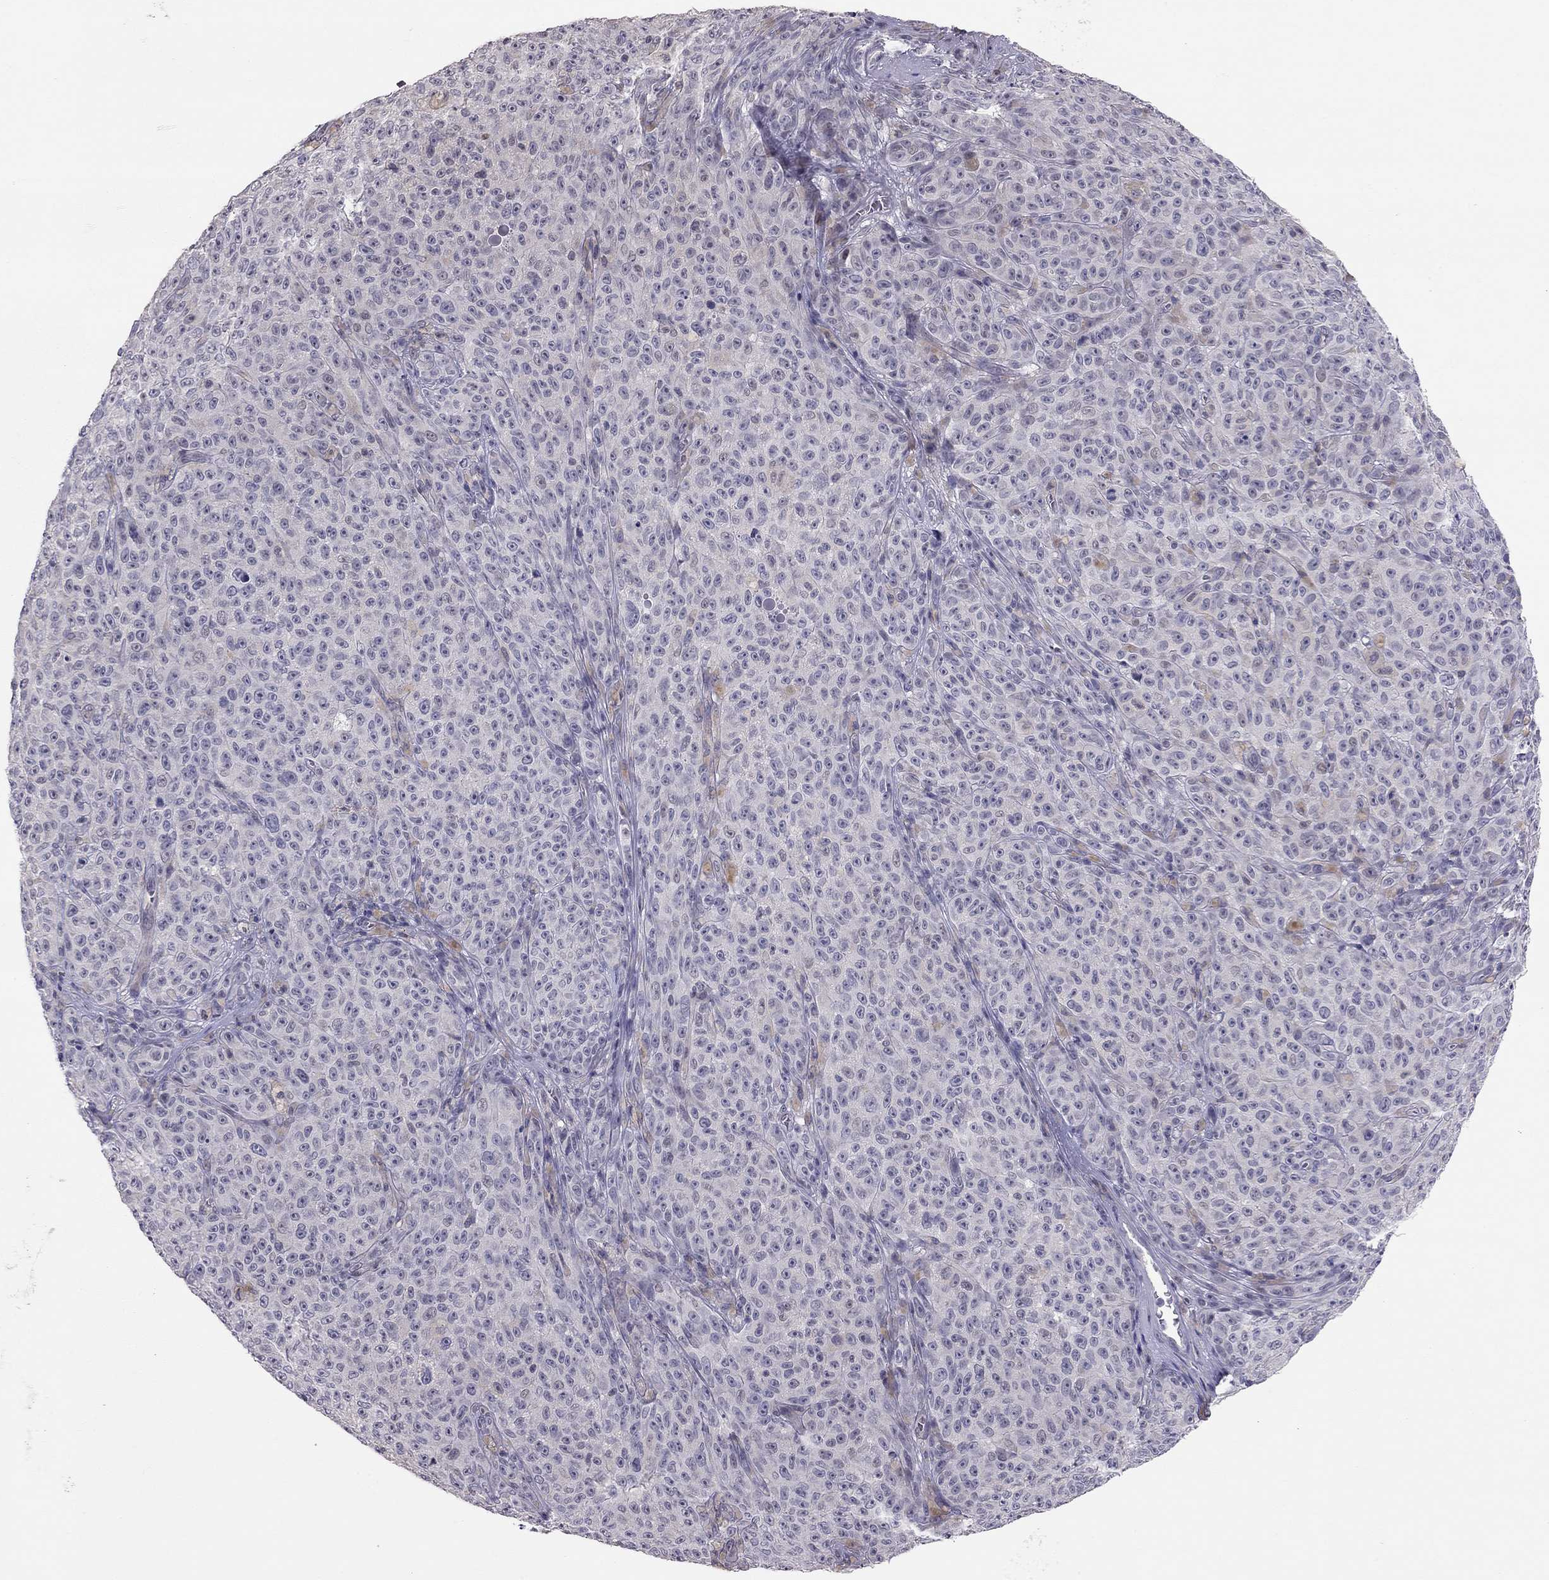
{"staining": {"intensity": "negative", "quantity": "none", "location": "none"}, "tissue": "melanoma", "cell_type": "Tumor cells", "image_type": "cancer", "snomed": [{"axis": "morphology", "description": "Malignant melanoma, NOS"}, {"axis": "topography", "description": "Skin"}], "caption": "DAB (3,3'-diaminobenzidine) immunohistochemical staining of human malignant melanoma demonstrates no significant expression in tumor cells.", "gene": "HSF2BP", "patient": {"sex": "female", "age": 82}}